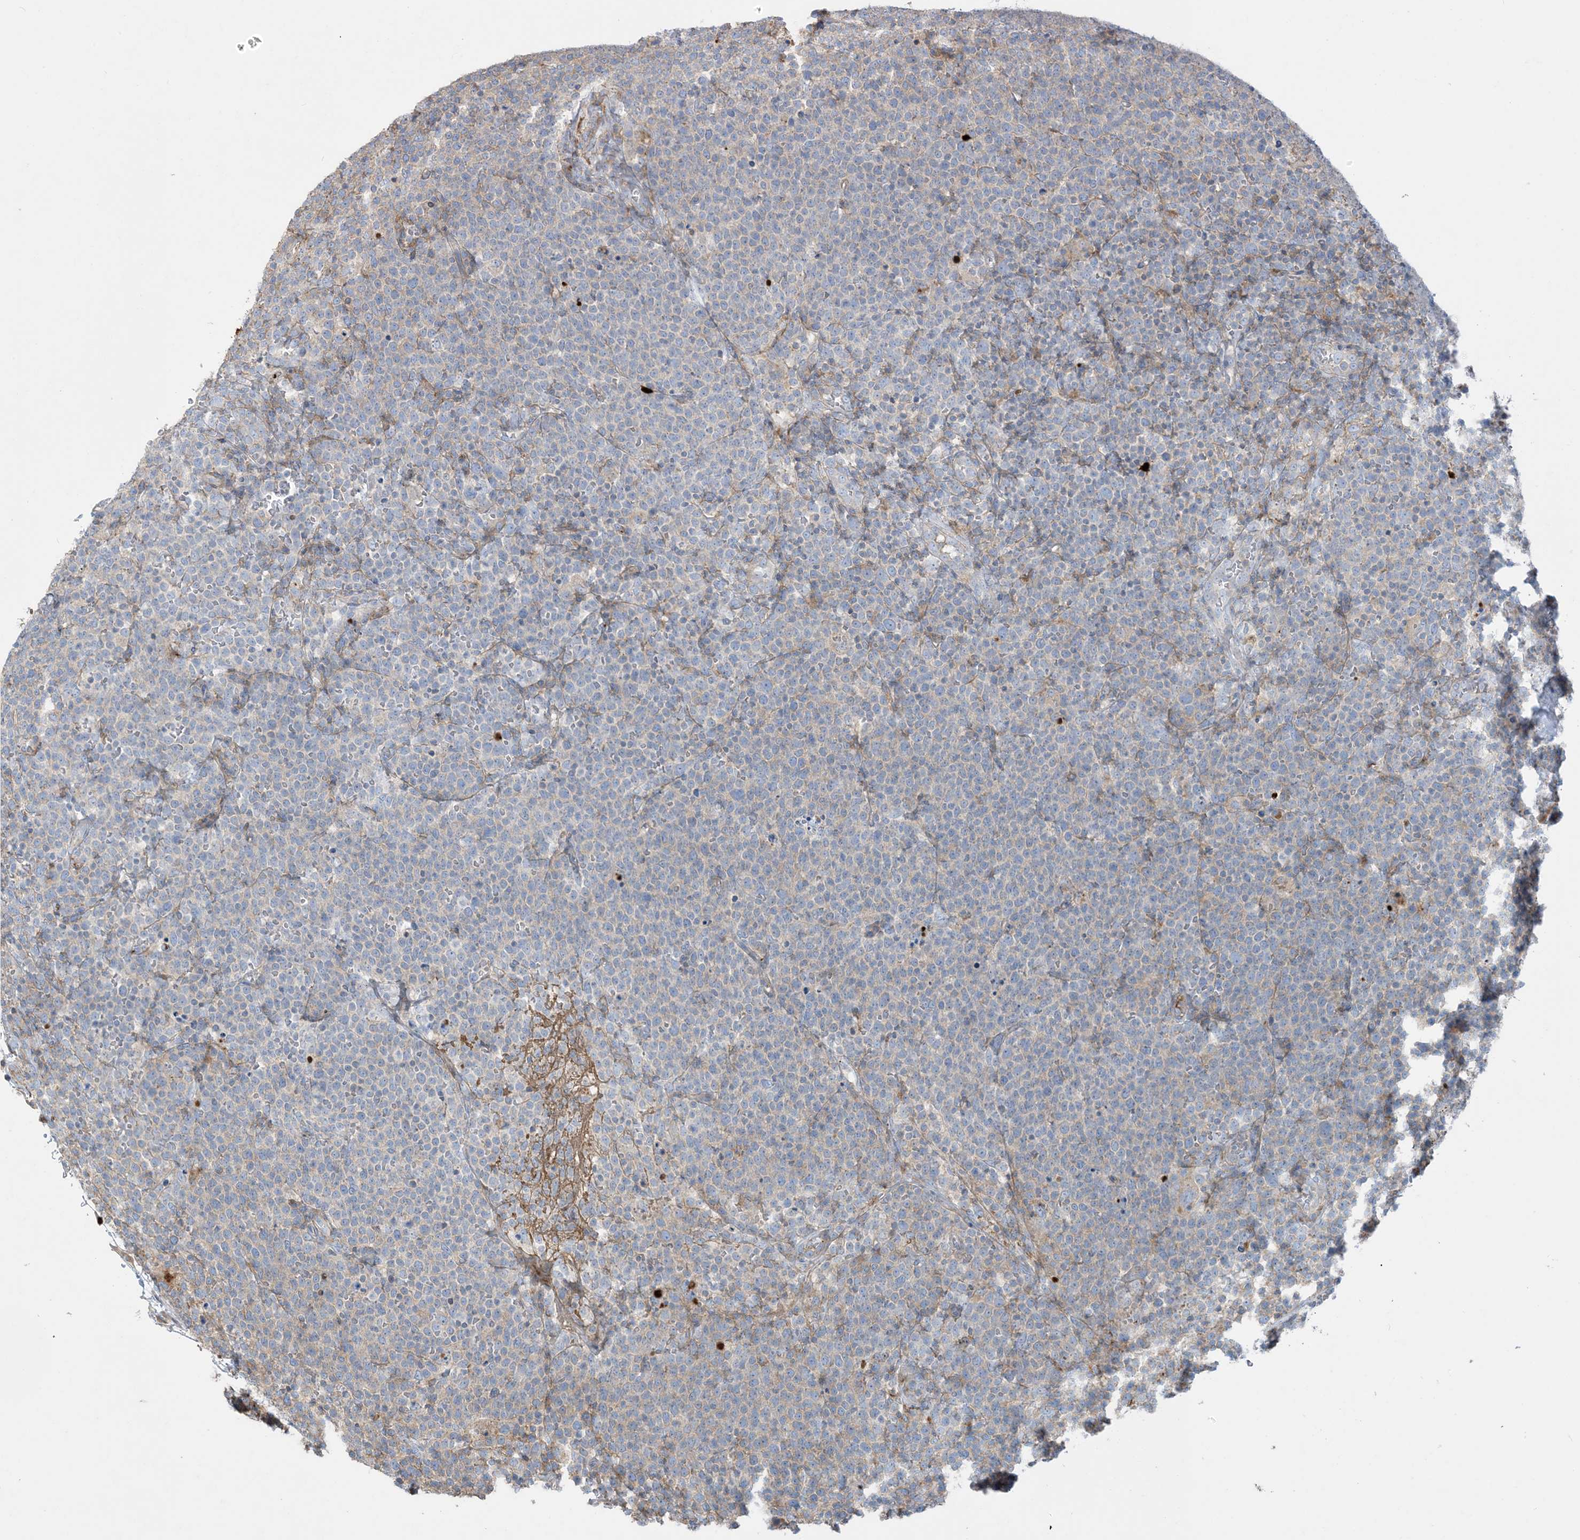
{"staining": {"intensity": "negative", "quantity": "none", "location": "none"}, "tissue": "lymphoma", "cell_type": "Tumor cells", "image_type": "cancer", "snomed": [{"axis": "morphology", "description": "Malignant lymphoma, non-Hodgkin's type, High grade"}, {"axis": "topography", "description": "Lymph node"}], "caption": "High magnification brightfield microscopy of lymphoma stained with DAB (3,3'-diaminobenzidine) (brown) and counterstained with hematoxylin (blue): tumor cells show no significant staining.", "gene": "GTF3C2", "patient": {"sex": "male", "age": 61}}